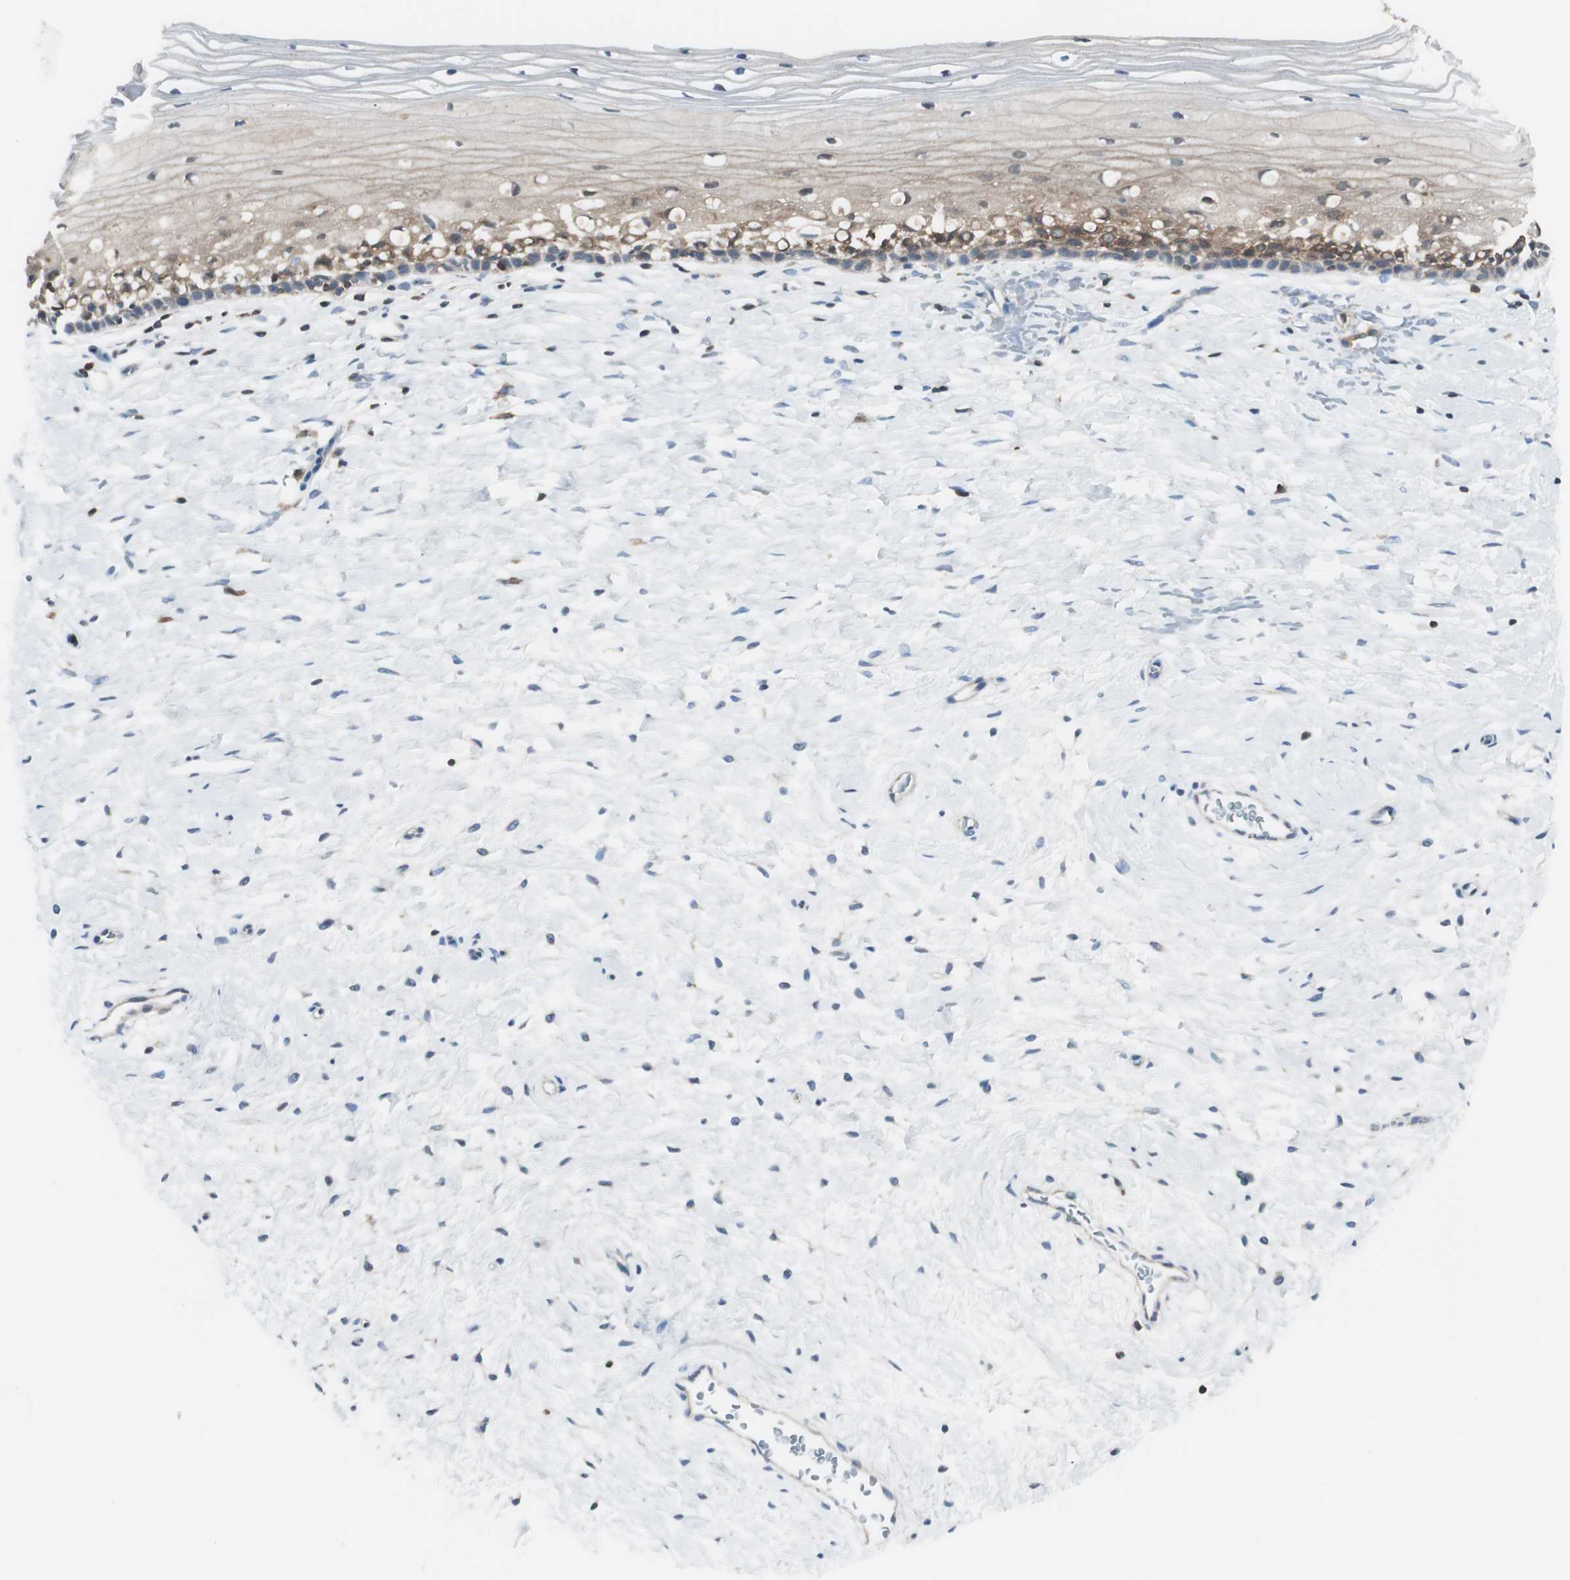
{"staining": {"intensity": "moderate", "quantity": ">75%", "location": "cytoplasmic/membranous"}, "tissue": "cervix", "cell_type": "Glandular cells", "image_type": "normal", "snomed": [{"axis": "morphology", "description": "Normal tissue, NOS"}, {"axis": "topography", "description": "Cervix"}], "caption": "Moderate cytoplasmic/membranous expression is appreciated in approximately >75% of glandular cells in benign cervix.", "gene": "SLC9A3R1", "patient": {"sex": "female", "age": 39}}